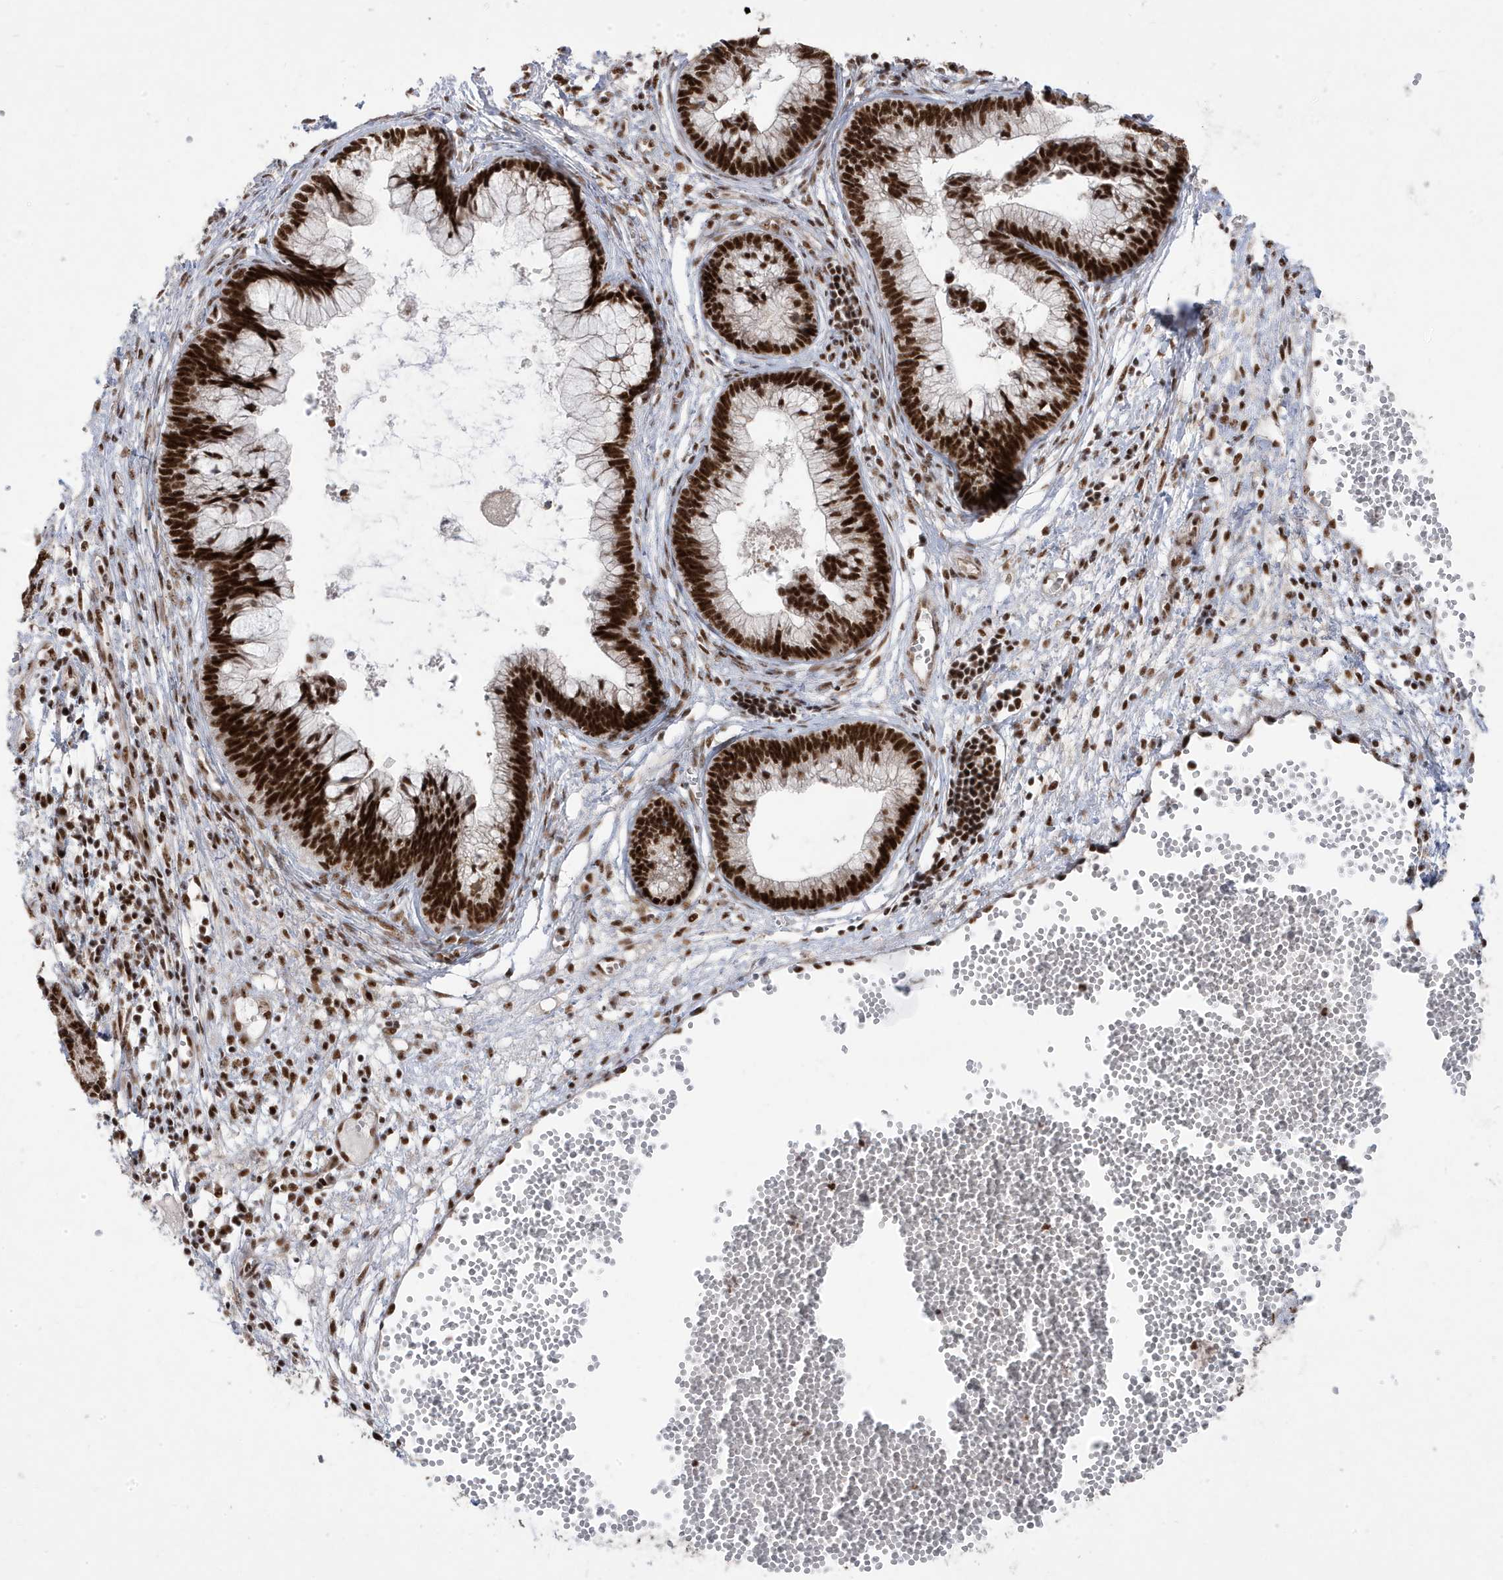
{"staining": {"intensity": "strong", "quantity": ">75%", "location": "nuclear"}, "tissue": "cervical cancer", "cell_type": "Tumor cells", "image_type": "cancer", "snomed": [{"axis": "morphology", "description": "Adenocarcinoma, NOS"}, {"axis": "topography", "description": "Cervix"}], "caption": "This is an image of immunohistochemistry staining of cervical adenocarcinoma, which shows strong staining in the nuclear of tumor cells.", "gene": "MTREX", "patient": {"sex": "female", "age": 44}}